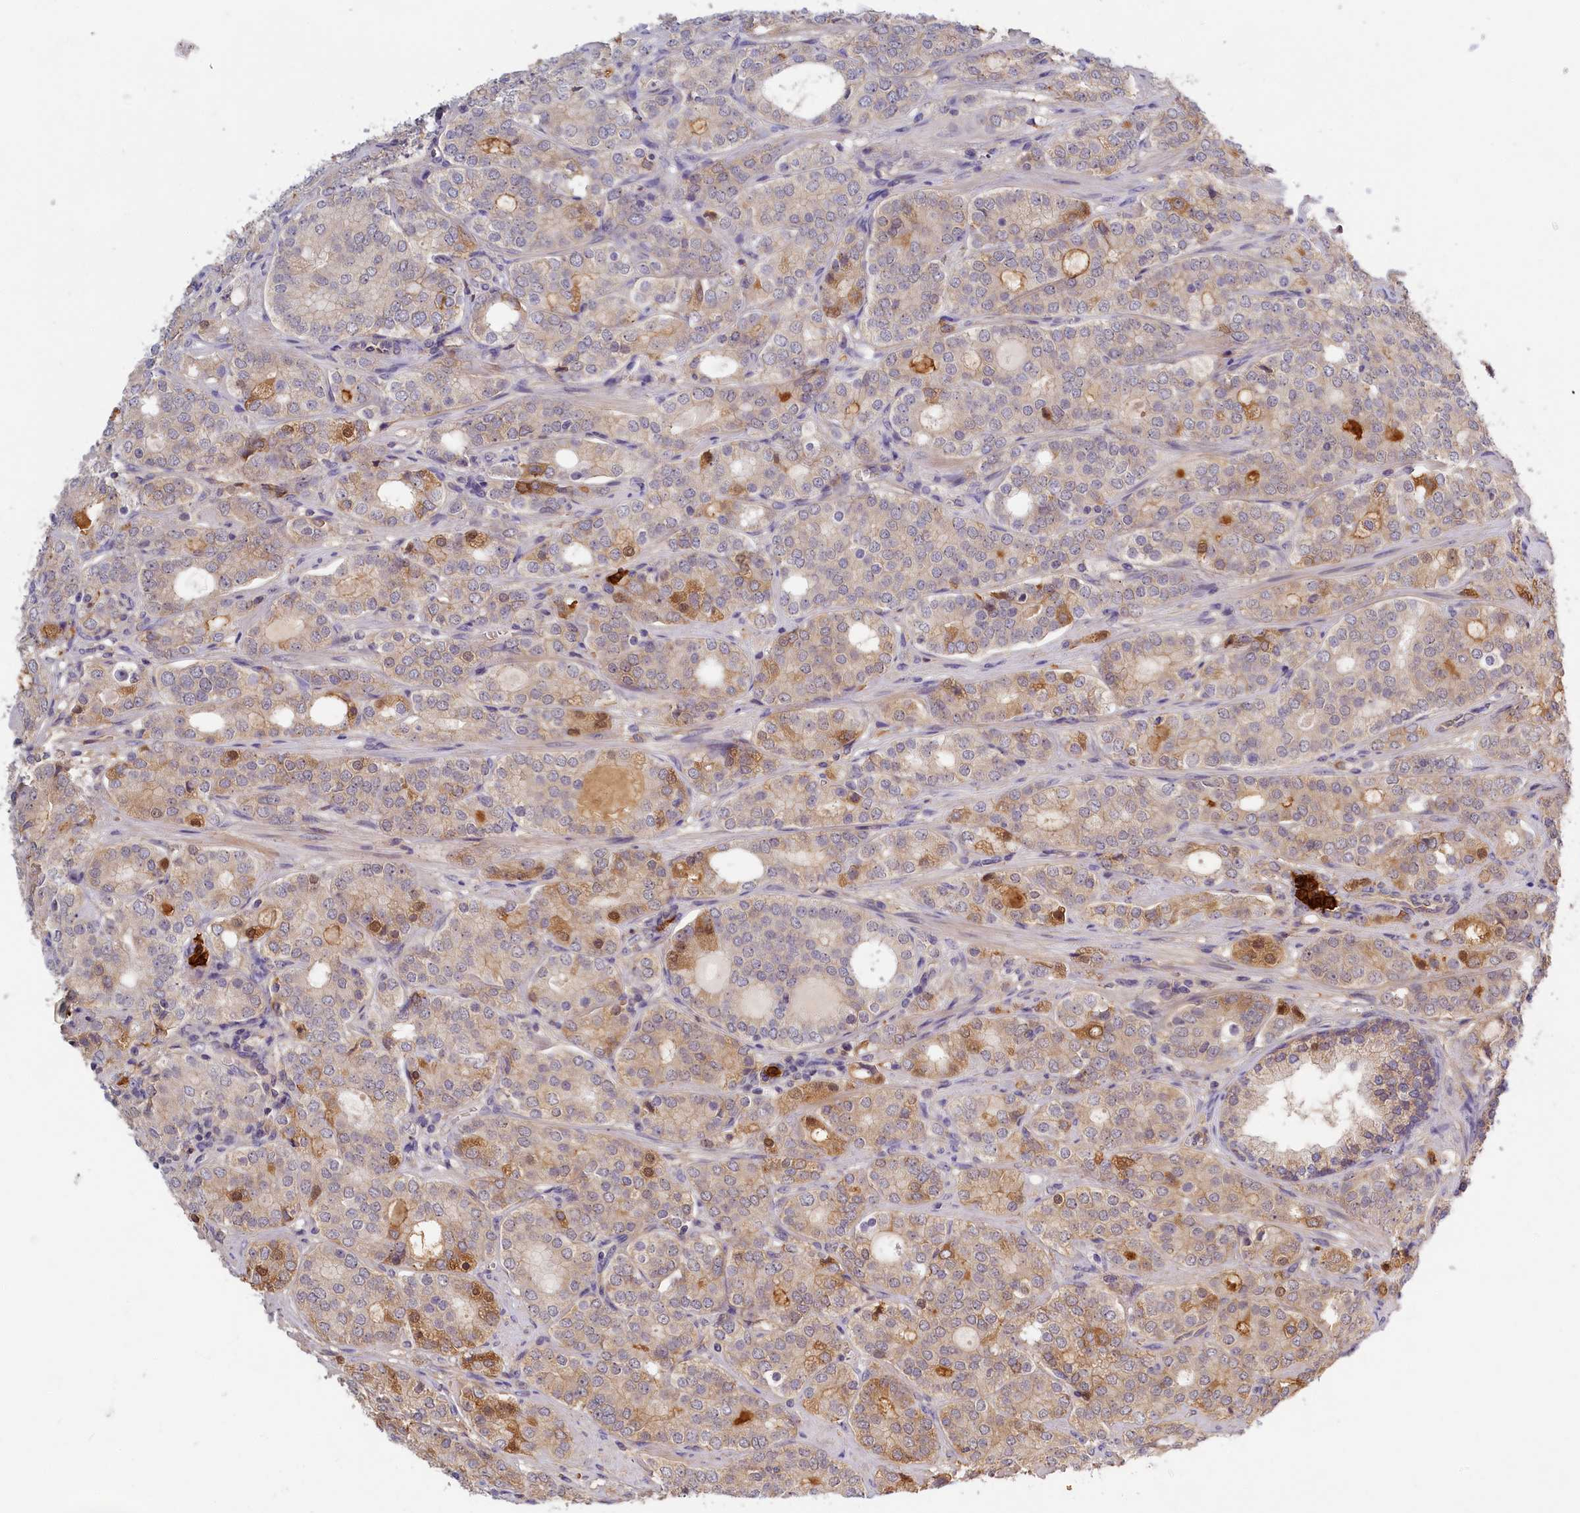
{"staining": {"intensity": "moderate", "quantity": "<25%", "location": "cytoplasmic/membranous"}, "tissue": "prostate cancer", "cell_type": "Tumor cells", "image_type": "cancer", "snomed": [{"axis": "morphology", "description": "Adenocarcinoma, High grade"}, {"axis": "topography", "description": "Prostate"}], "caption": "Protein analysis of prostate high-grade adenocarcinoma tissue shows moderate cytoplasmic/membranous expression in approximately <25% of tumor cells. (DAB IHC with brightfield microscopy, high magnification).", "gene": "ADGRD1", "patient": {"sex": "male", "age": 64}}